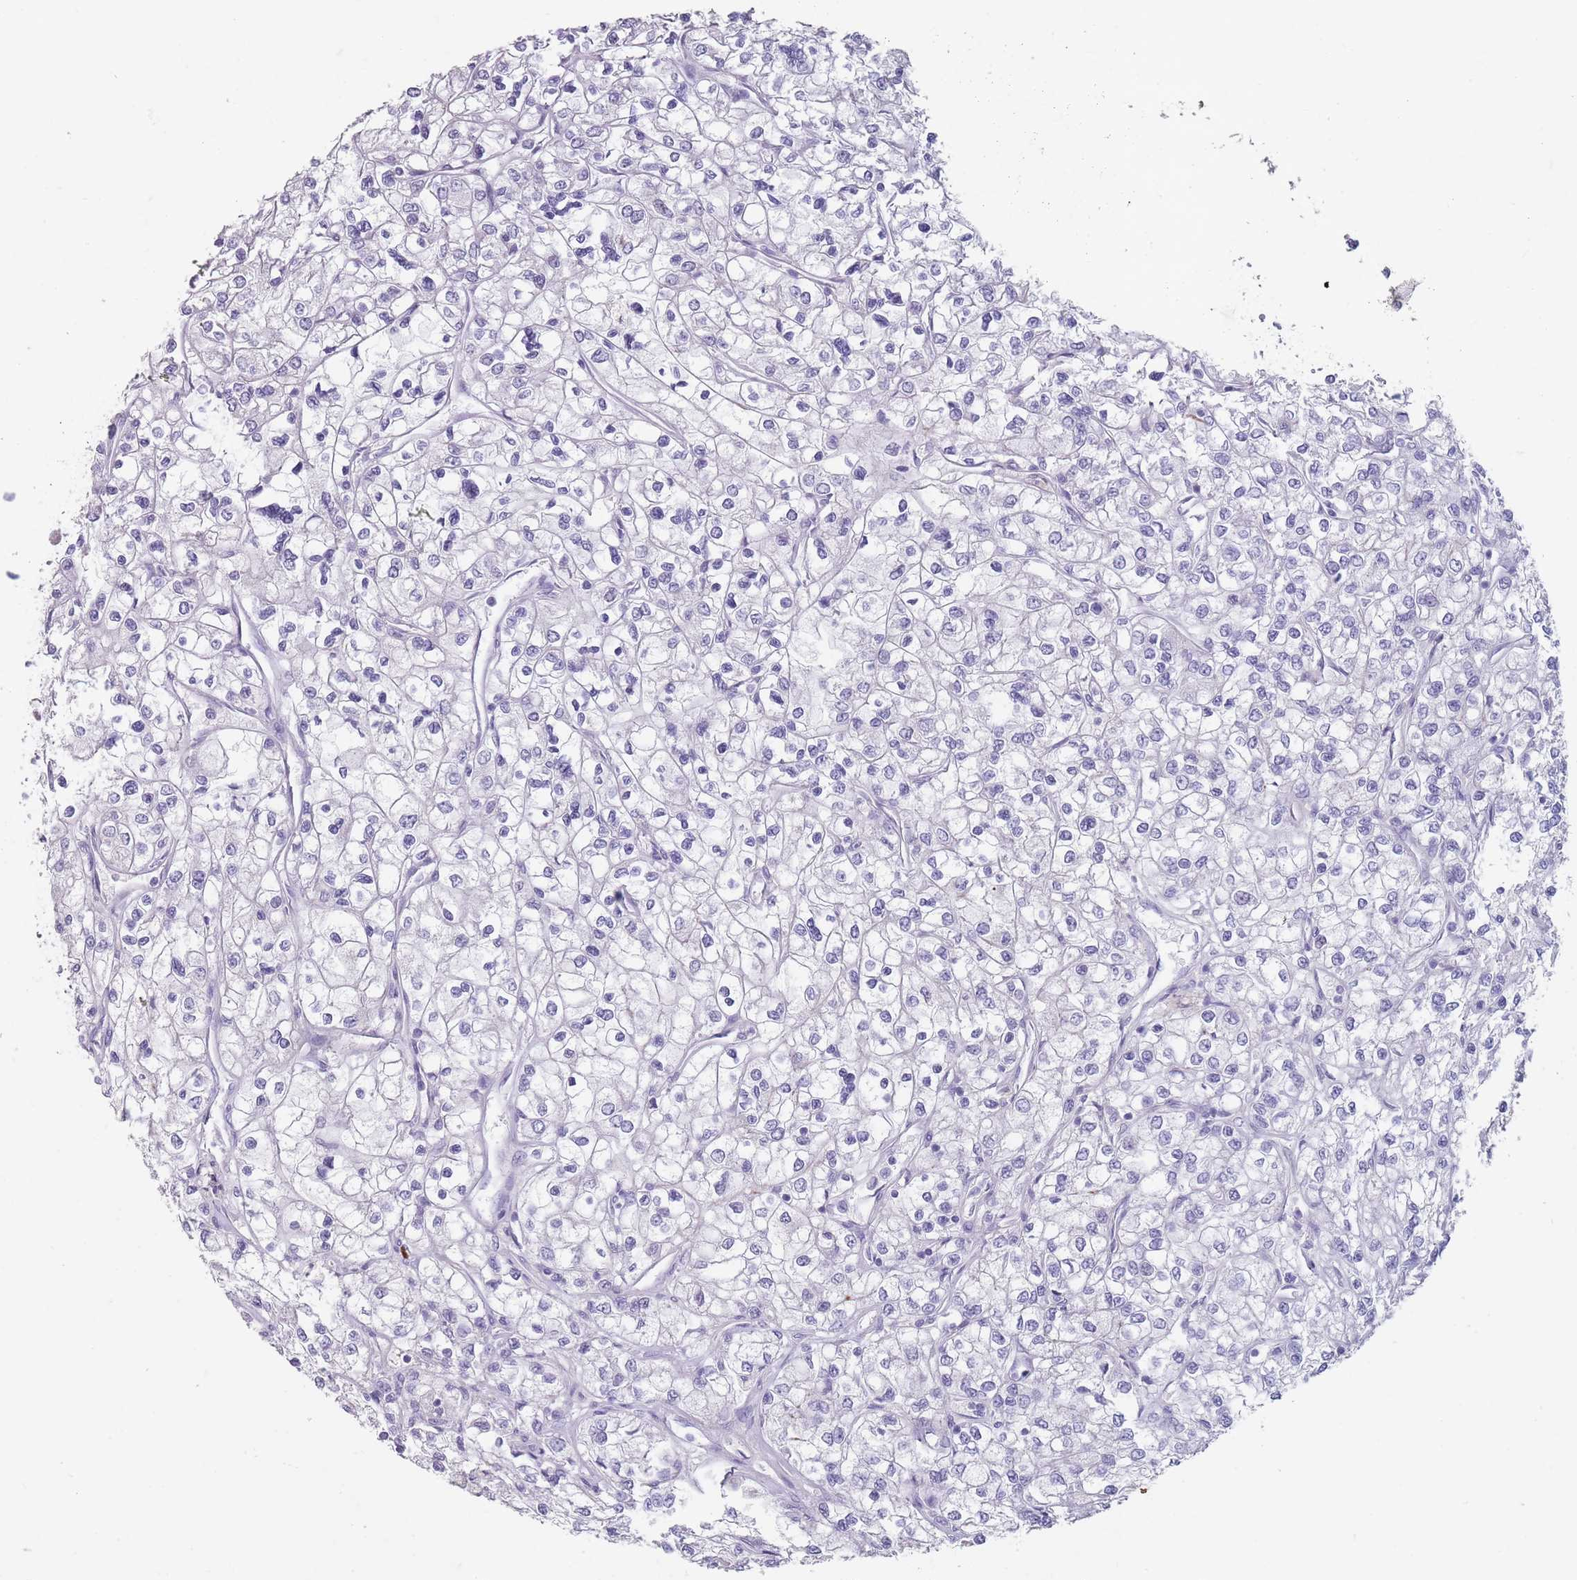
{"staining": {"intensity": "negative", "quantity": "none", "location": "none"}, "tissue": "renal cancer", "cell_type": "Tumor cells", "image_type": "cancer", "snomed": [{"axis": "morphology", "description": "Adenocarcinoma, NOS"}, {"axis": "topography", "description": "Kidney"}], "caption": "IHC micrograph of human renal cancer (adenocarcinoma) stained for a protein (brown), which reveals no expression in tumor cells.", "gene": "RHBG", "patient": {"sex": "male", "age": 80}}